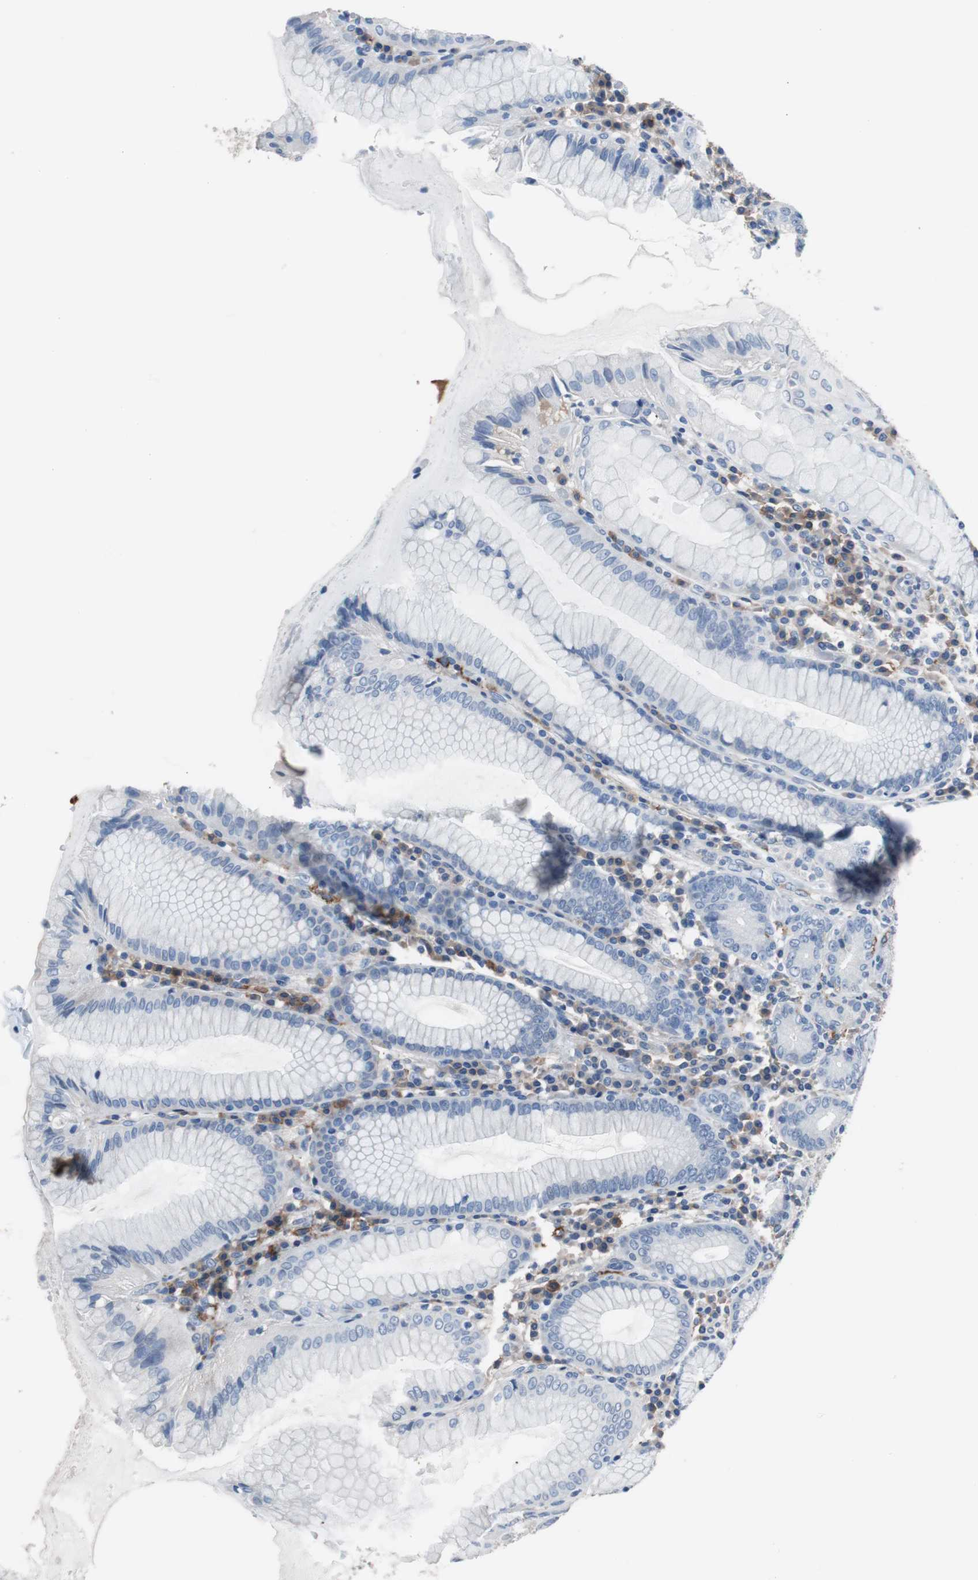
{"staining": {"intensity": "weak", "quantity": "25%-75%", "location": "cytoplasmic/membranous"}, "tissue": "stomach", "cell_type": "Glandular cells", "image_type": "normal", "snomed": [{"axis": "morphology", "description": "Normal tissue, NOS"}, {"axis": "topography", "description": "Stomach, lower"}], "caption": "Brown immunohistochemical staining in unremarkable stomach demonstrates weak cytoplasmic/membranous staining in about 25%-75% of glandular cells.", "gene": "FCGR2B", "patient": {"sex": "female", "age": 76}}